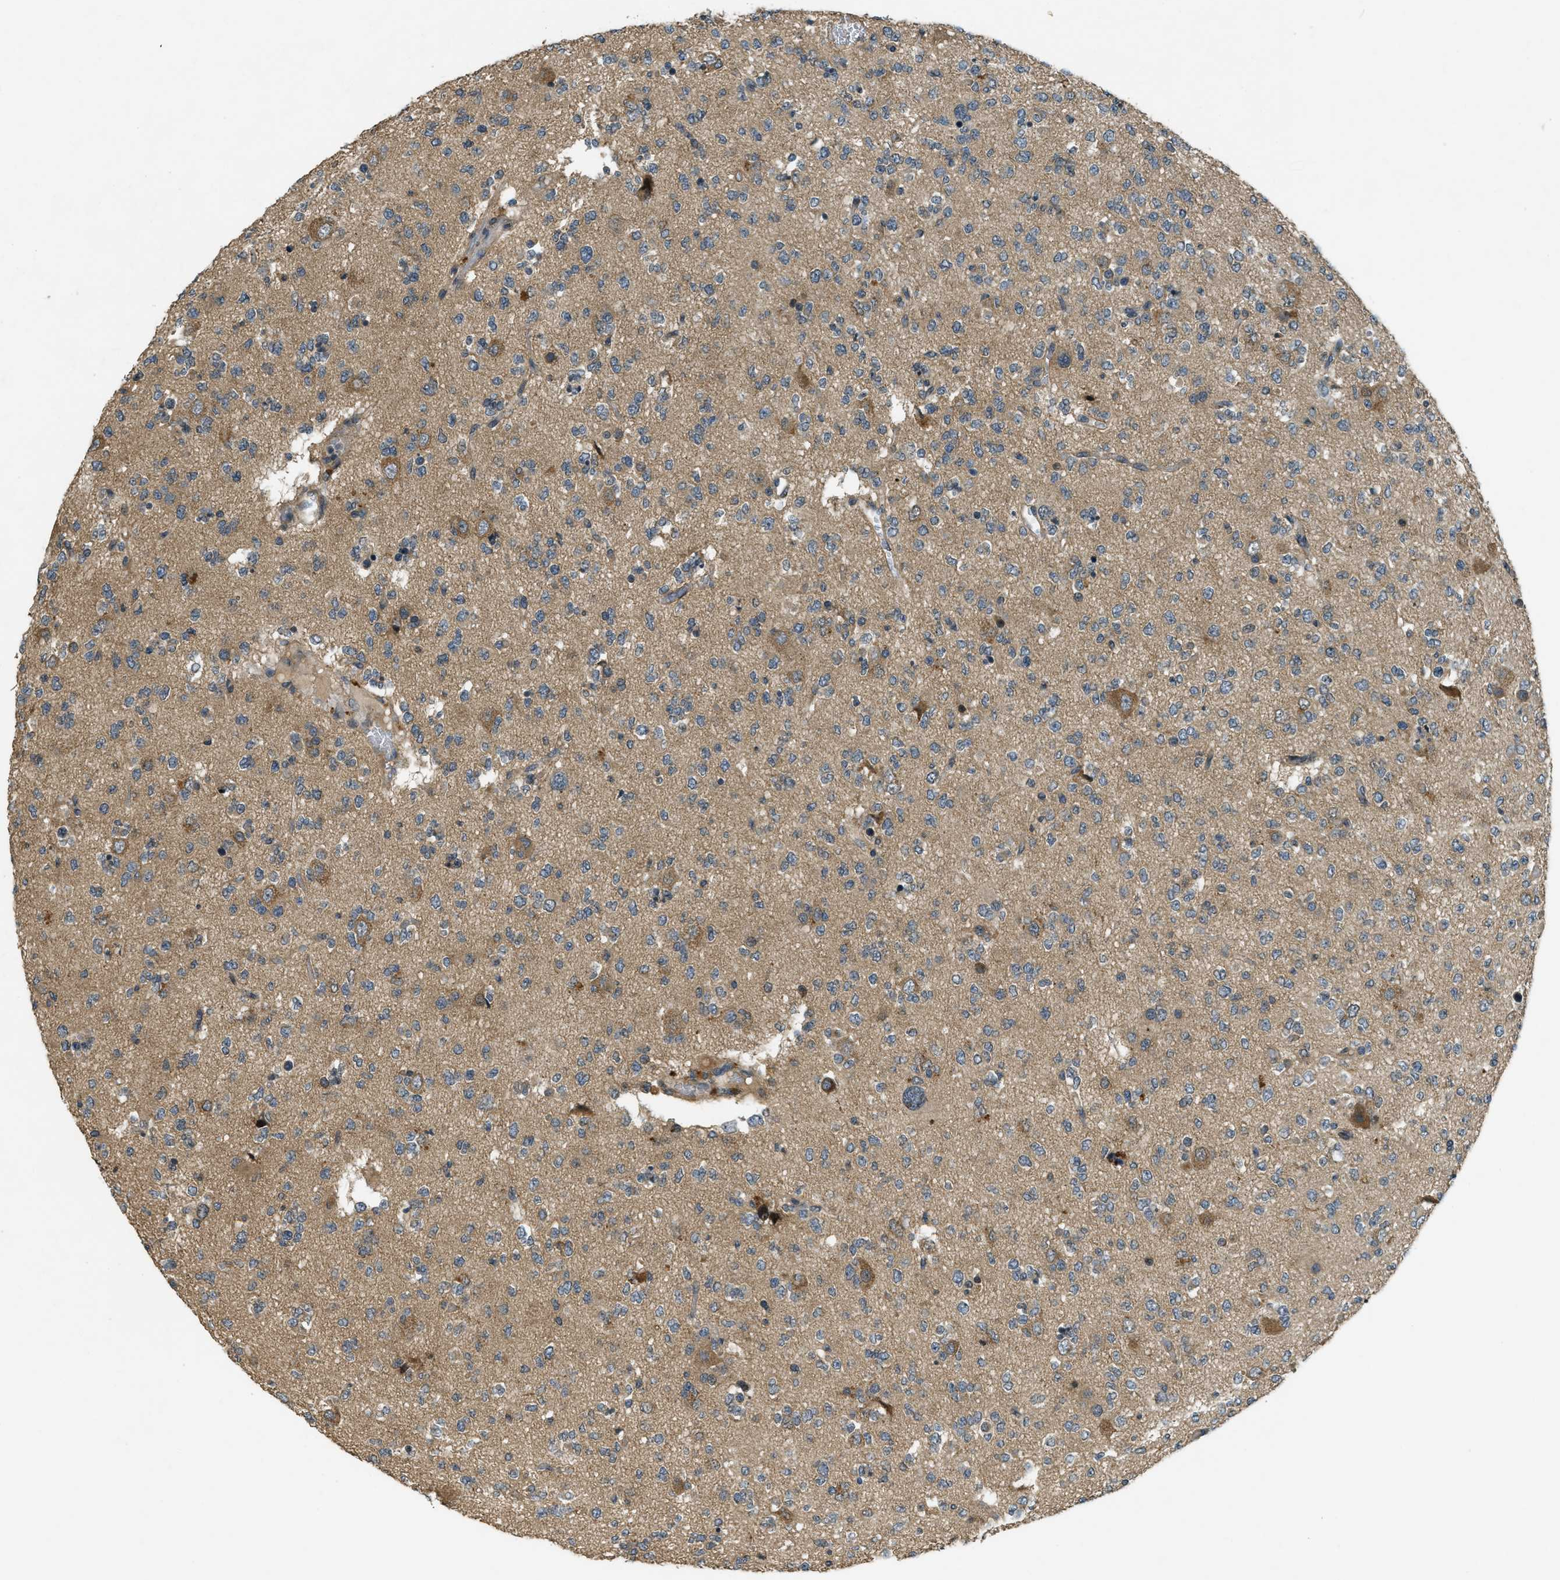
{"staining": {"intensity": "moderate", "quantity": "<25%", "location": "cytoplasmic/membranous"}, "tissue": "glioma", "cell_type": "Tumor cells", "image_type": "cancer", "snomed": [{"axis": "morphology", "description": "Glioma, malignant, Low grade"}, {"axis": "topography", "description": "Brain"}], "caption": "Protein expression by IHC shows moderate cytoplasmic/membranous positivity in about <25% of tumor cells in glioma. (Brightfield microscopy of DAB IHC at high magnification).", "gene": "CDKN2C", "patient": {"sex": "male", "age": 38}}